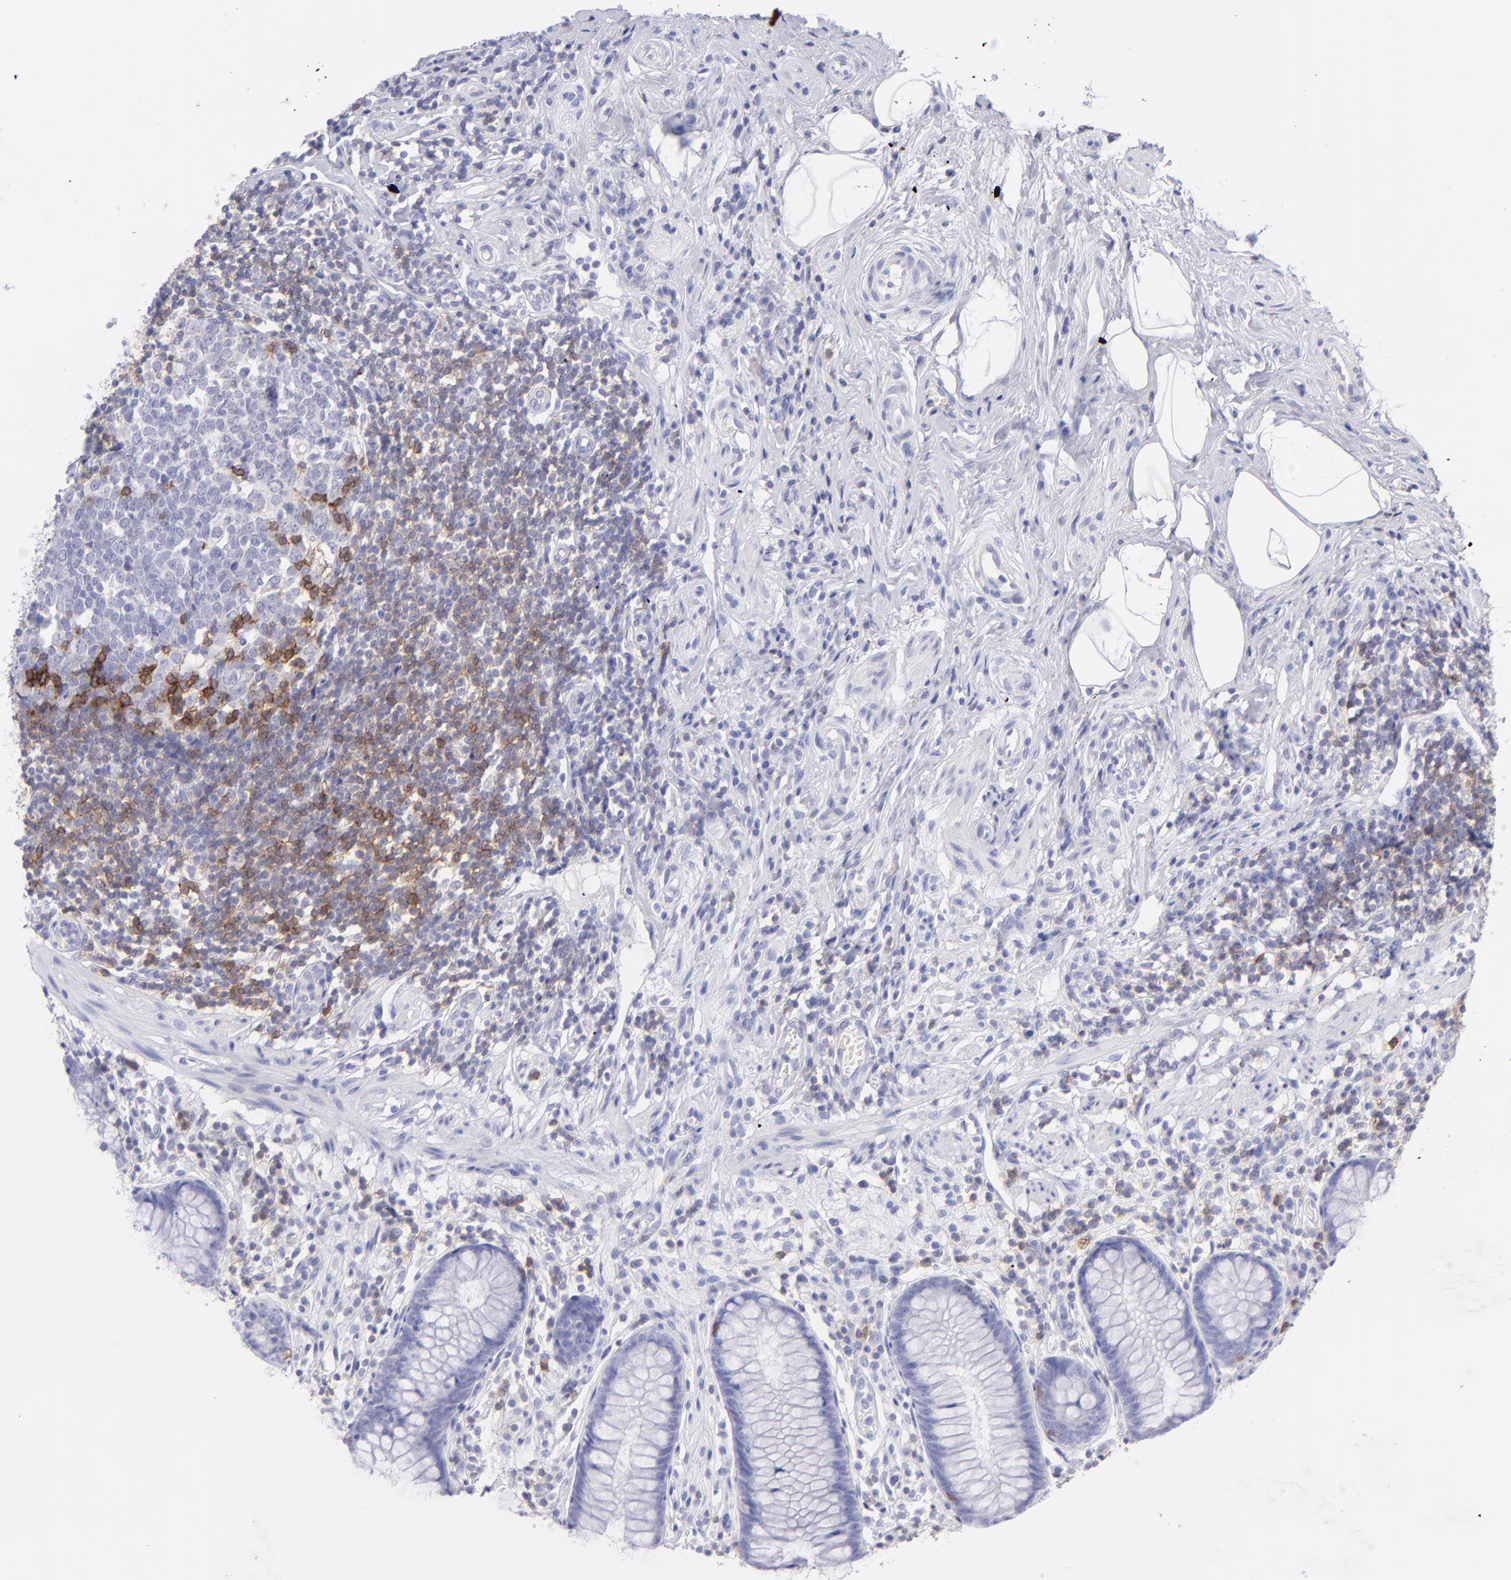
{"staining": {"intensity": "negative", "quantity": "none", "location": "none"}, "tissue": "appendix", "cell_type": "Glandular cells", "image_type": "normal", "snomed": [{"axis": "morphology", "description": "Normal tissue, NOS"}, {"axis": "topography", "description": "Appendix"}], "caption": "IHC of normal appendix demonstrates no positivity in glandular cells. Nuclei are stained in blue.", "gene": "CD69", "patient": {"sex": "male", "age": 38}}